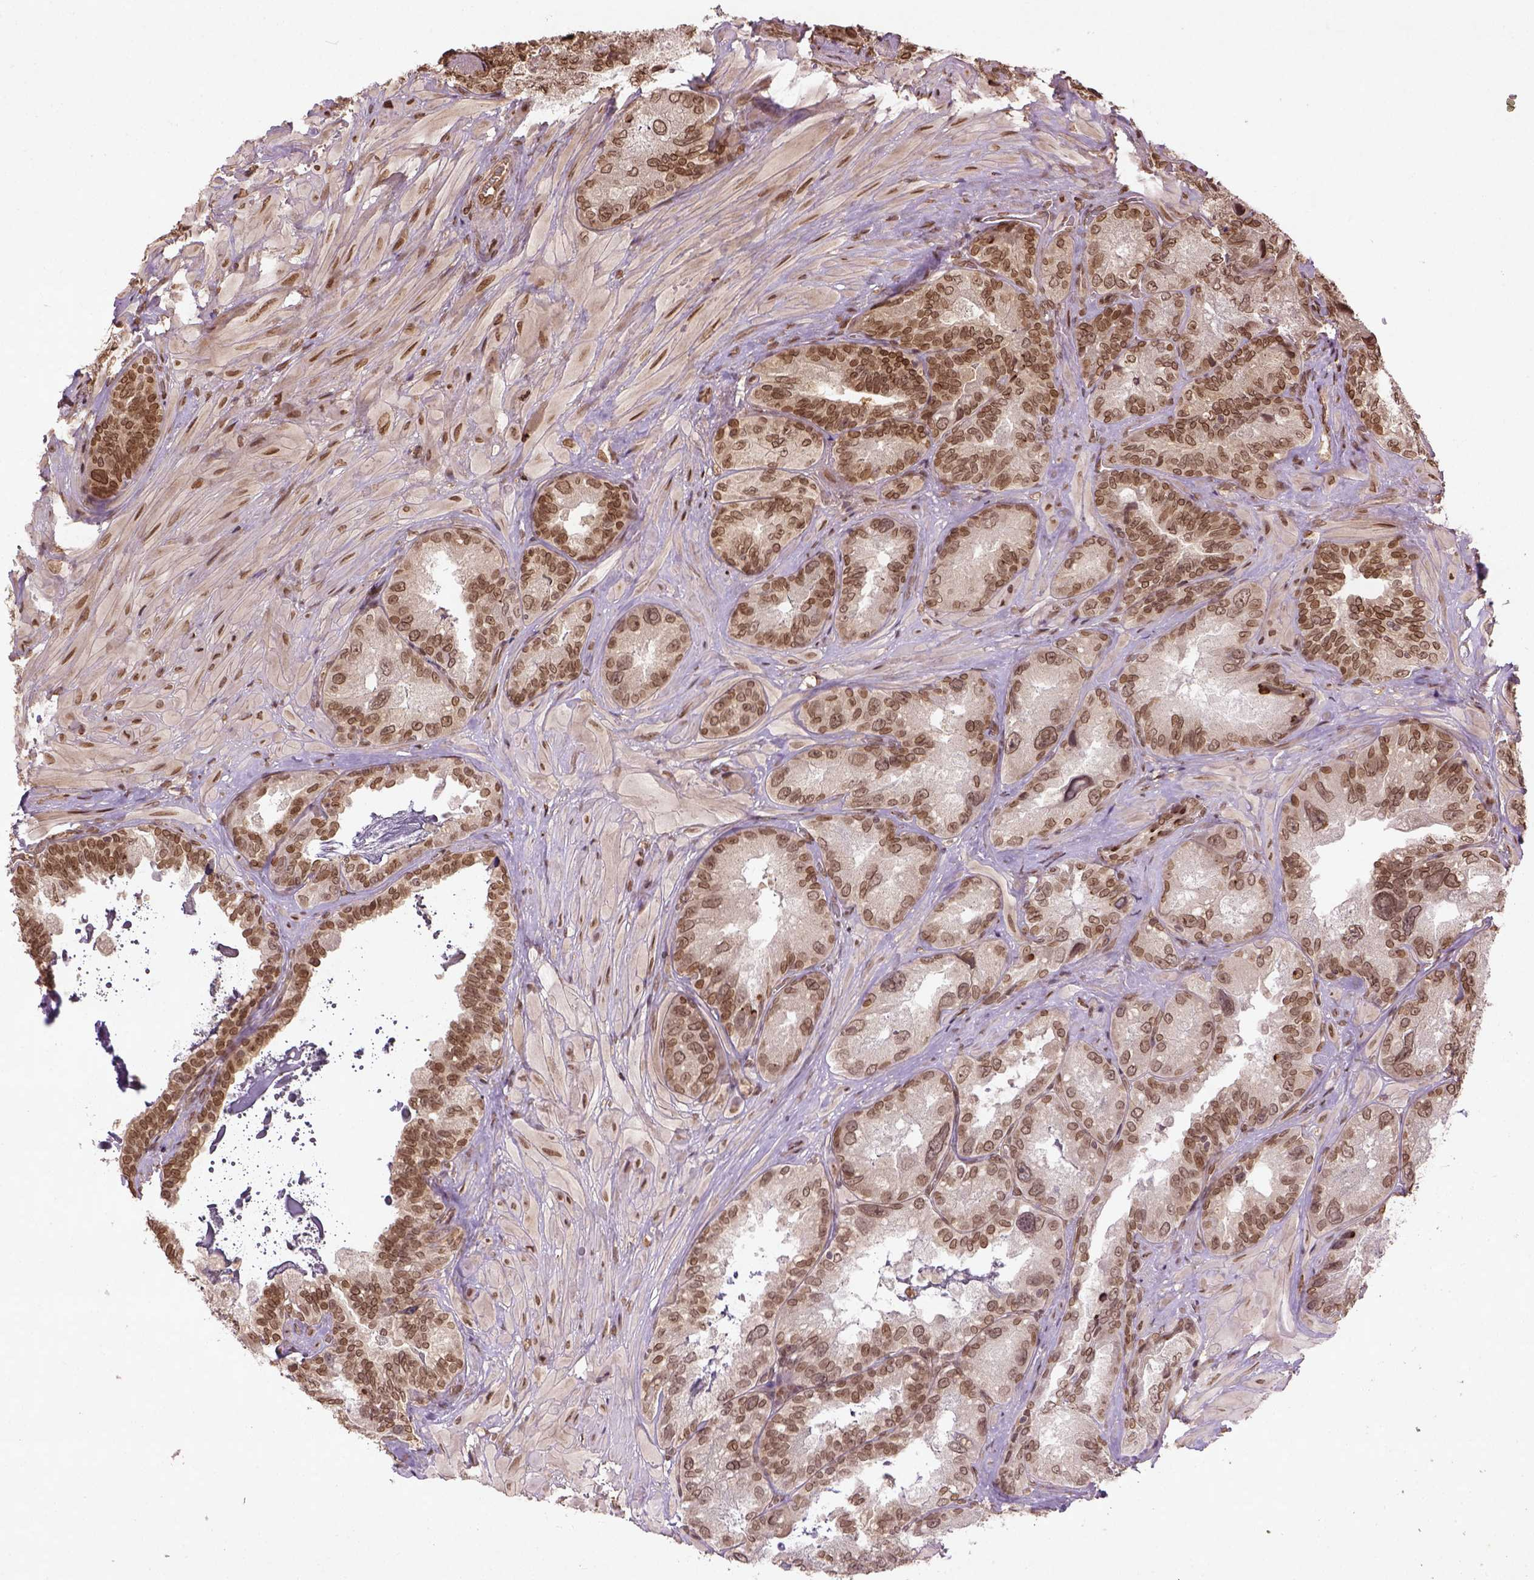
{"staining": {"intensity": "moderate", "quantity": ">75%", "location": "nuclear"}, "tissue": "seminal vesicle", "cell_type": "Glandular cells", "image_type": "normal", "snomed": [{"axis": "morphology", "description": "Normal tissue, NOS"}, {"axis": "topography", "description": "Seminal veicle"}], "caption": "The micrograph shows staining of unremarkable seminal vesicle, revealing moderate nuclear protein positivity (brown color) within glandular cells. The staining was performed using DAB (3,3'-diaminobenzidine), with brown indicating positive protein expression. Nuclei are stained blue with hematoxylin.", "gene": "BANF1", "patient": {"sex": "male", "age": 69}}